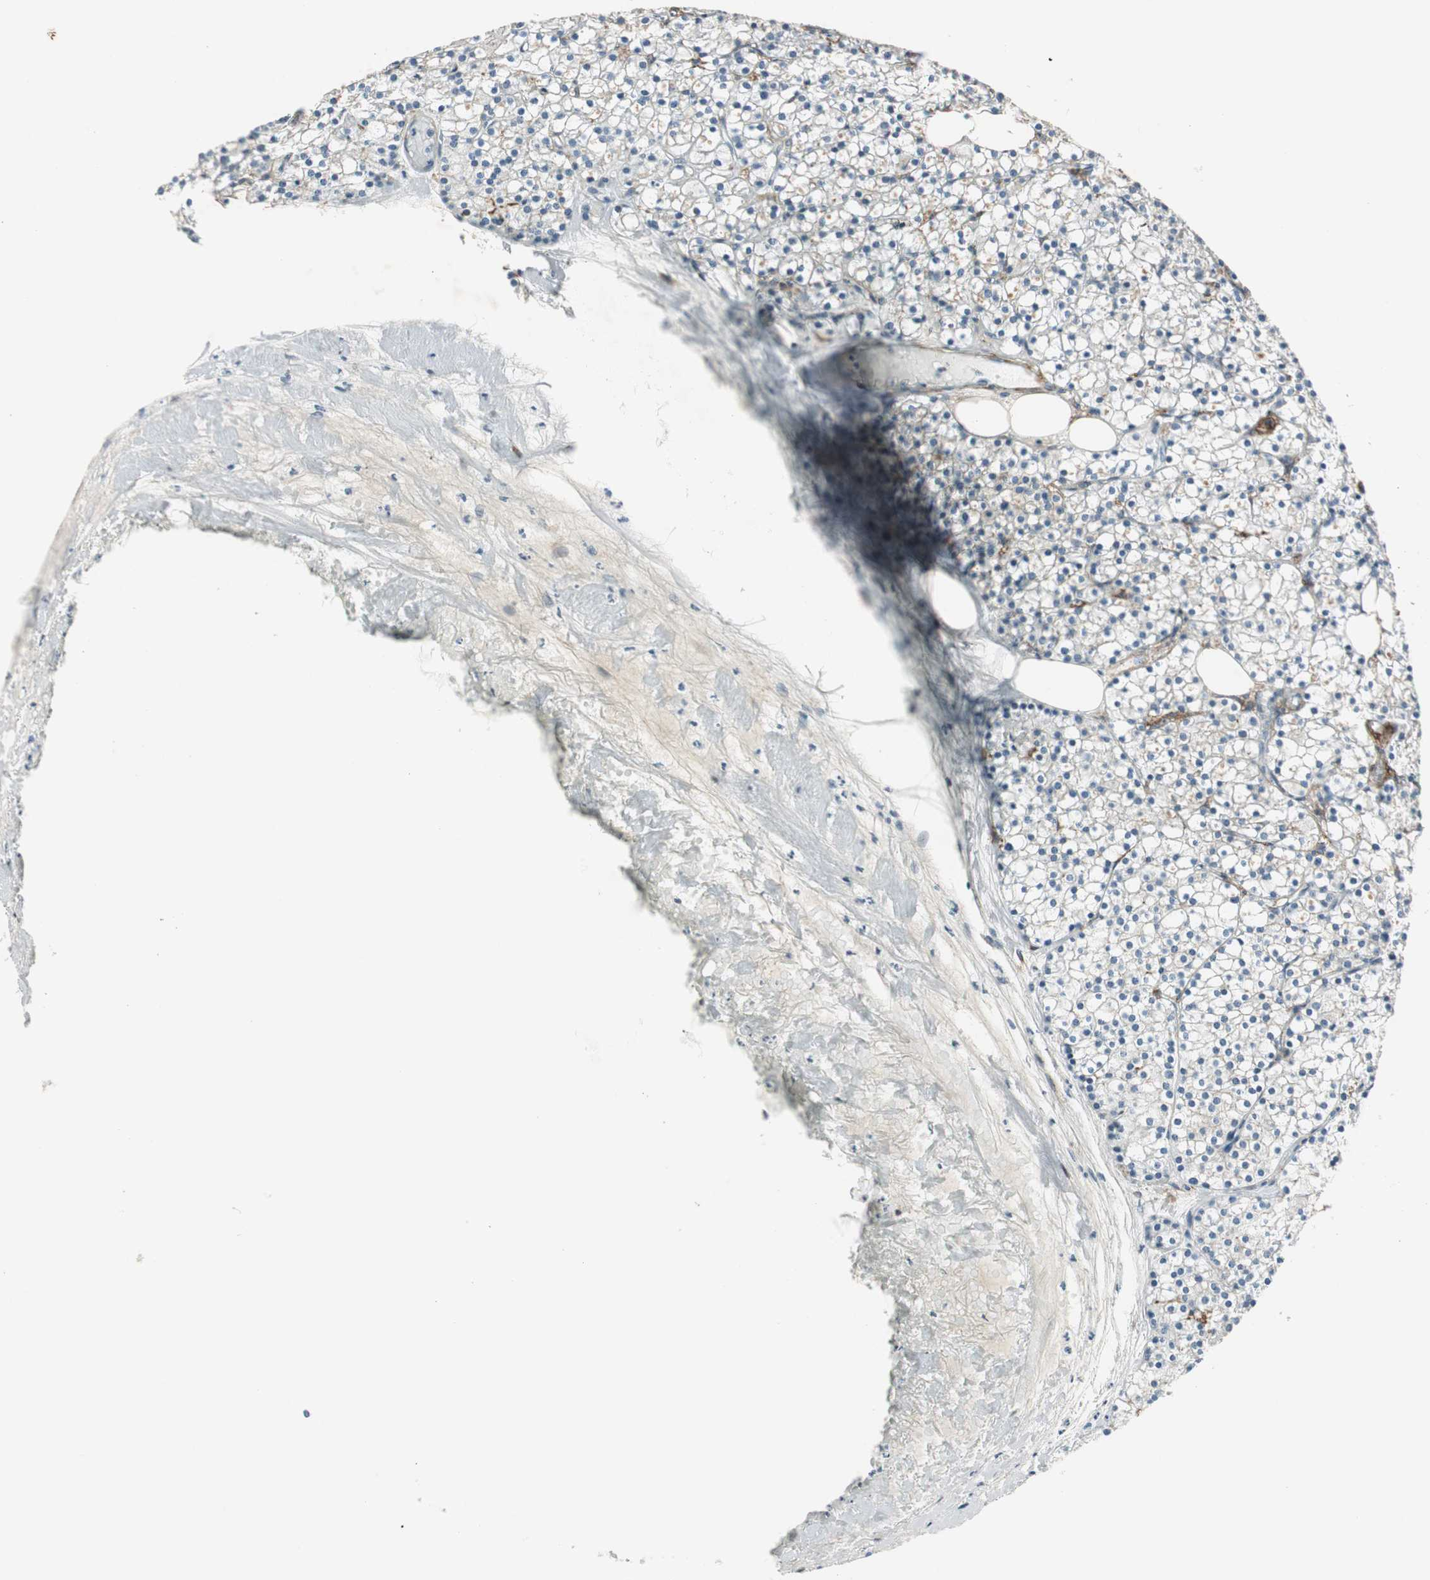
{"staining": {"intensity": "moderate", "quantity": "<25%", "location": "cytoplasmic/membranous"}, "tissue": "parathyroid gland", "cell_type": "Glandular cells", "image_type": "normal", "snomed": [{"axis": "morphology", "description": "Normal tissue, NOS"}, {"axis": "topography", "description": "Parathyroid gland"}], "caption": "A low amount of moderate cytoplasmic/membranous expression is identified in about <25% of glandular cells in unremarkable parathyroid gland. The protein of interest is shown in brown color, while the nuclei are stained blue.", "gene": "CDK19", "patient": {"sex": "female", "age": 63}}